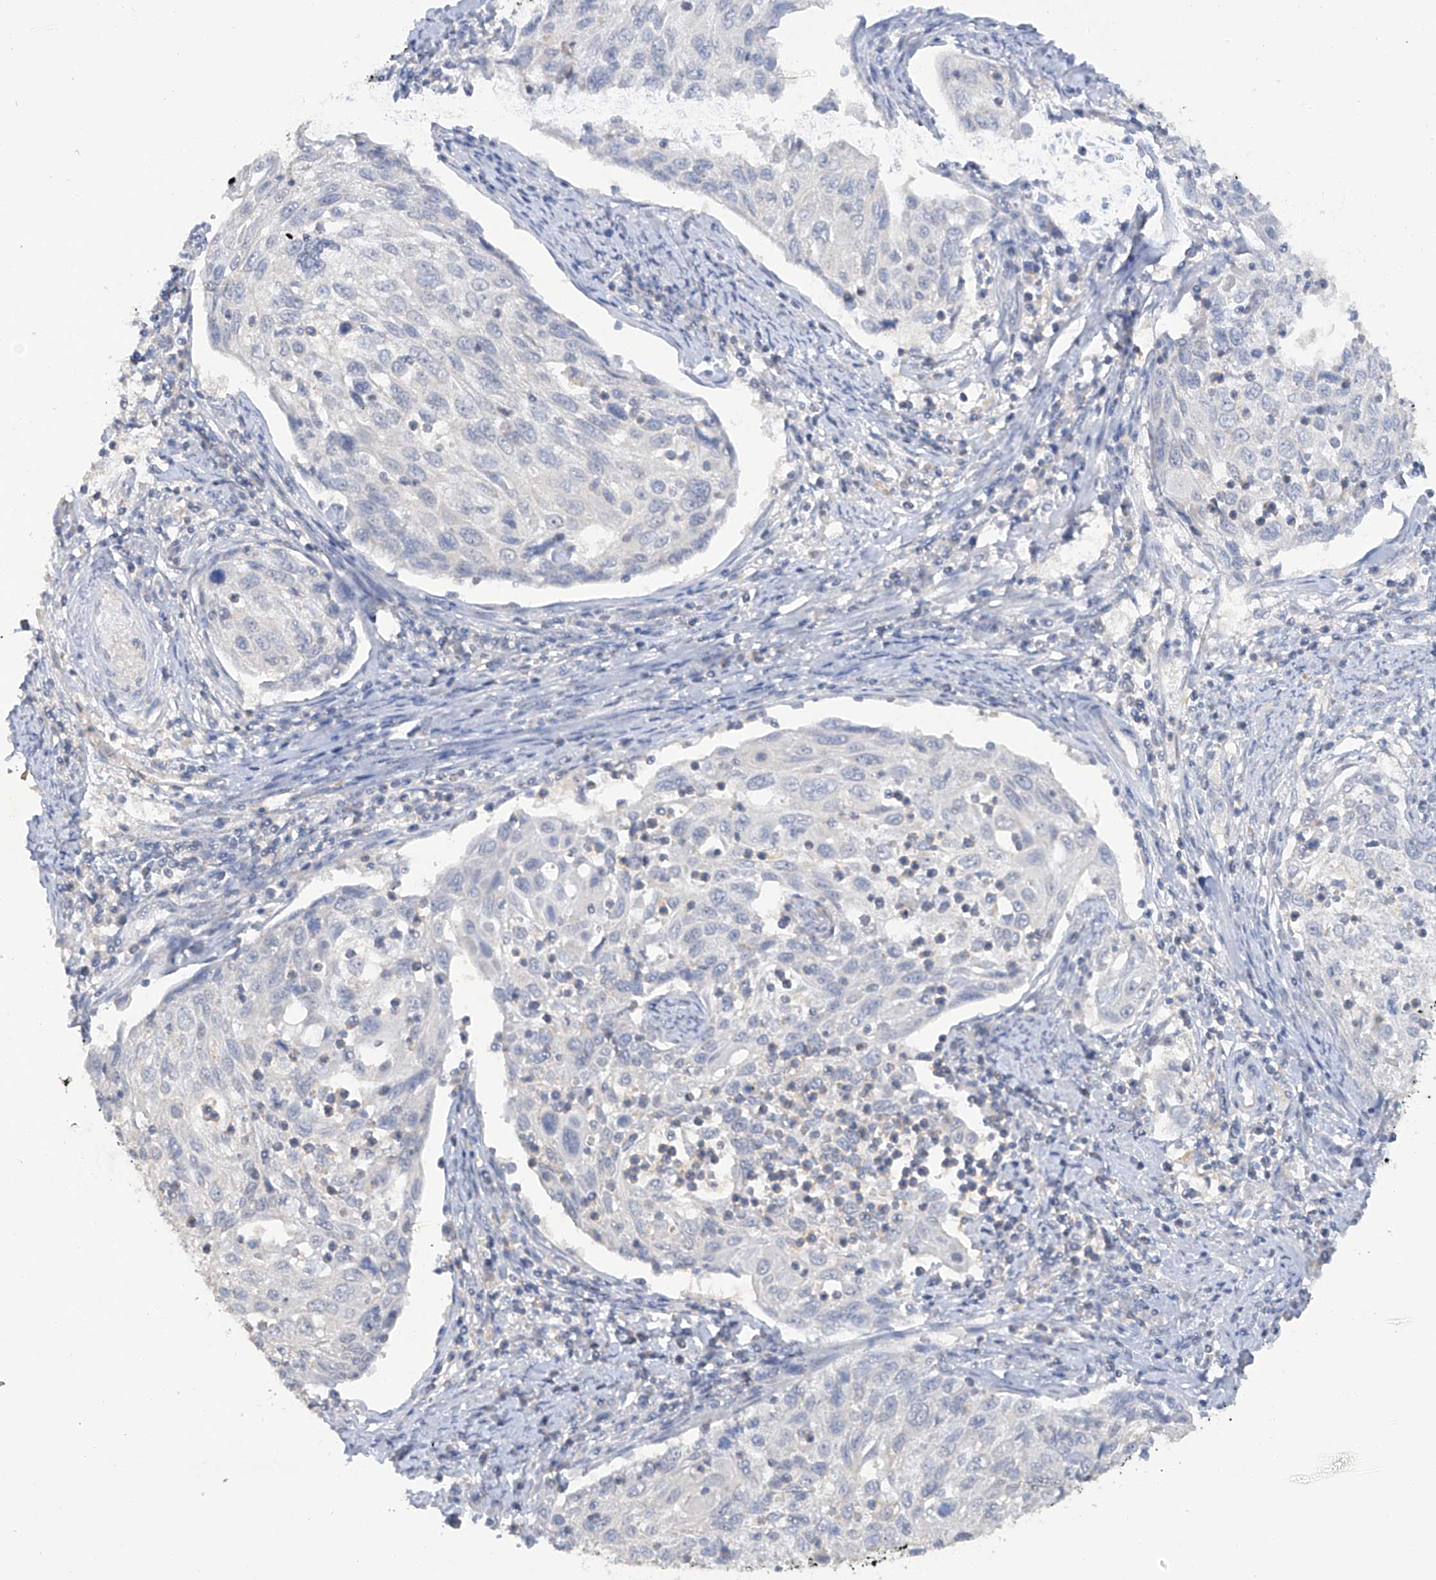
{"staining": {"intensity": "negative", "quantity": "none", "location": "none"}, "tissue": "cervical cancer", "cell_type": "Tumor cells", "image_type": "cancer", "snomed": [{"axis": "morphology", "description": "Squamous cell carcinoma, NOS"}, {"axis": "topography", "description": "Cervix"}], "caption": "Tumor cells are negative for protein expression in human squamous cell carcinoma (cervical). Brightfield microscopy of immunohistochemistry (IHC) stained with DAB (brown) and hematoxylin (blue), captured at high magnification.", "gene": "HAS3", "patient": {"sex": "female", "age": 70}}